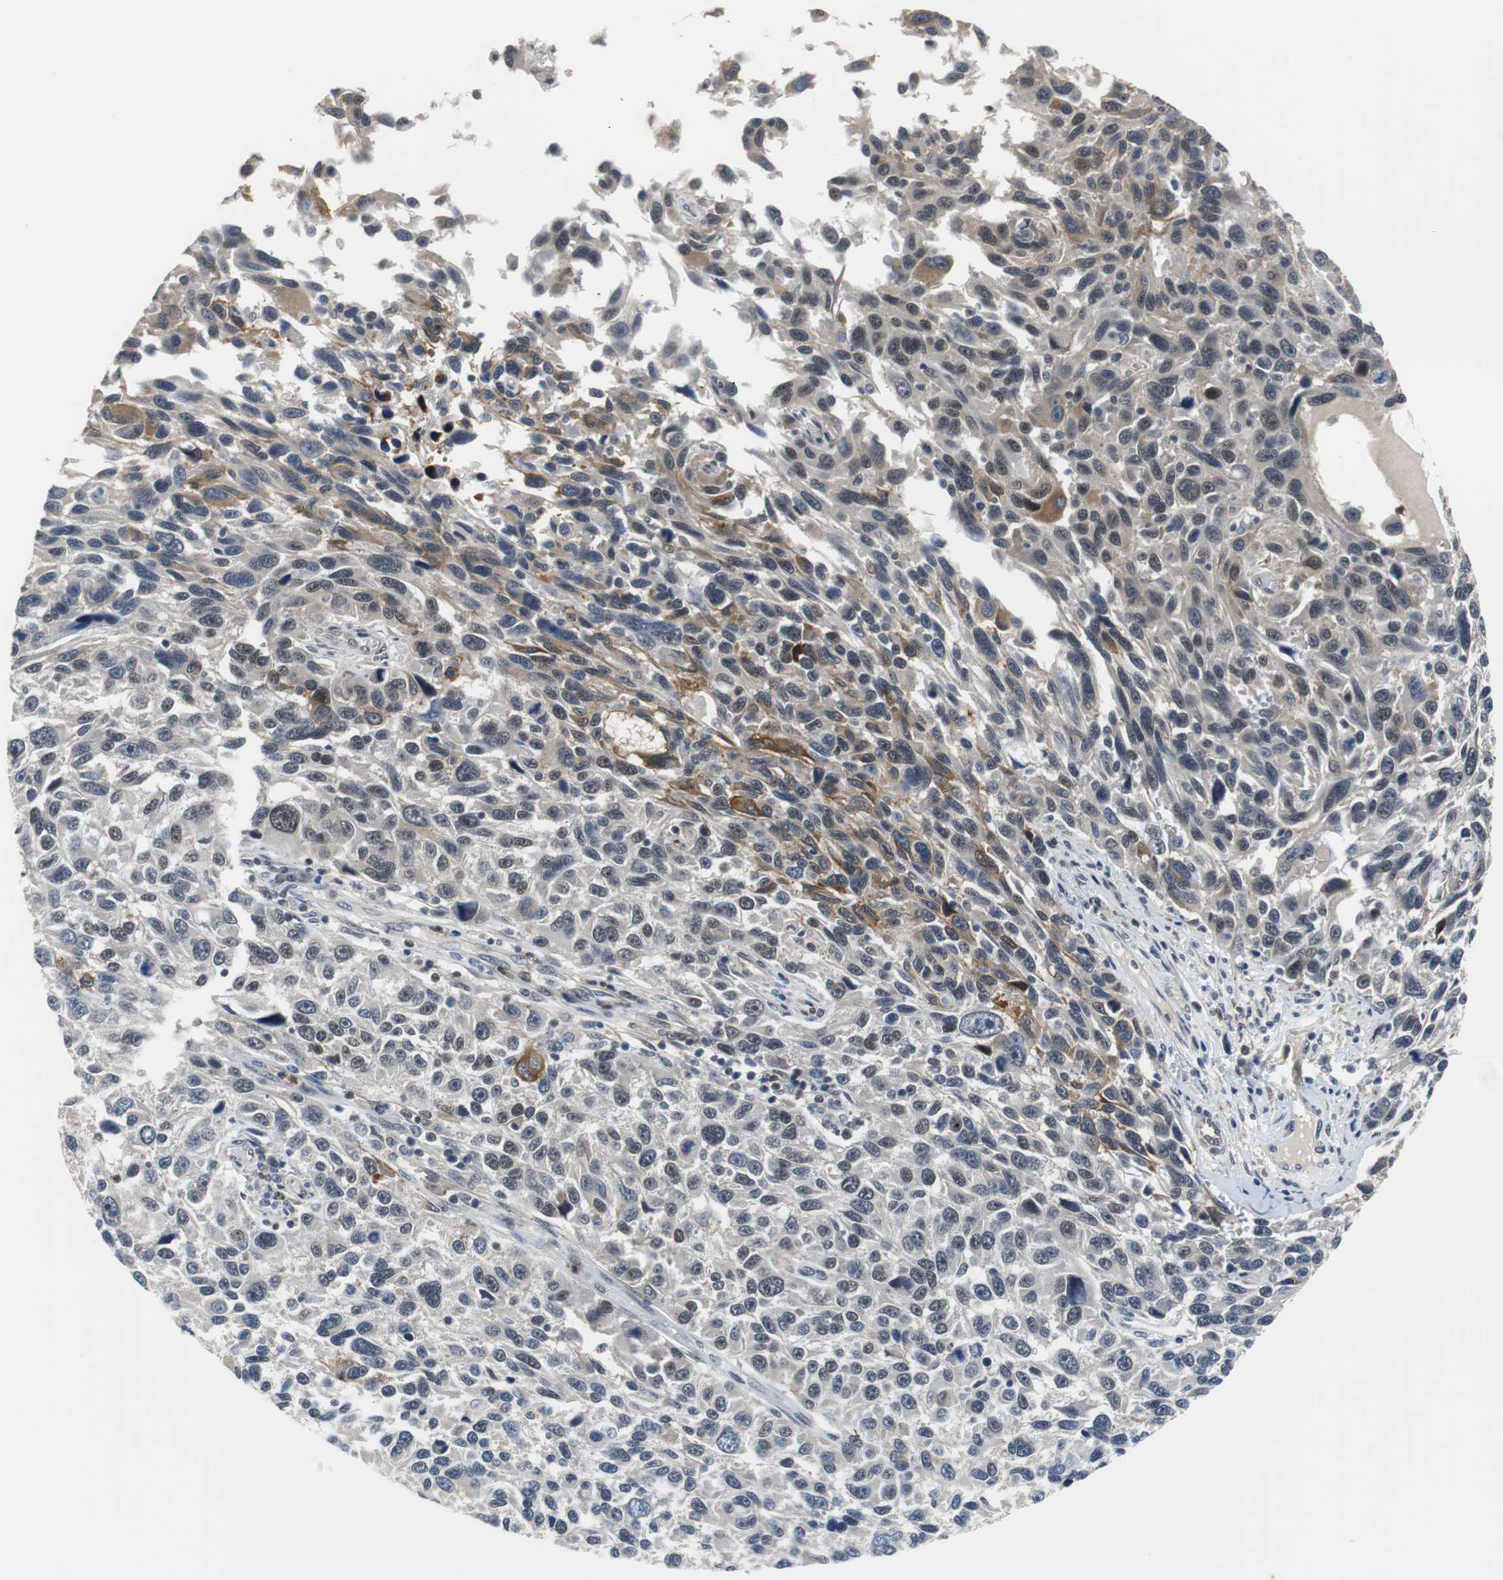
{"staining": {"intensity": "moderate", "quantity": "25%-75%", "location": "cytoplasmic/membranous"}, "tissue": "melanoma", "cell_type": "Tumor cells", "image_type": "cancer", "snomed": [{"axis": "morphology", "description": "Malignant melanoma, NOS"}, {"axis": "topography", "description": "Skin"}], "caption": "Protein expression analysis of human melanoma reveals moderate cytoplasmic/membranous positivity in approximately 25%-75% of tumor cells.", "gene": "SIRT1", "patient": {"sex": "male", "age": 53}}